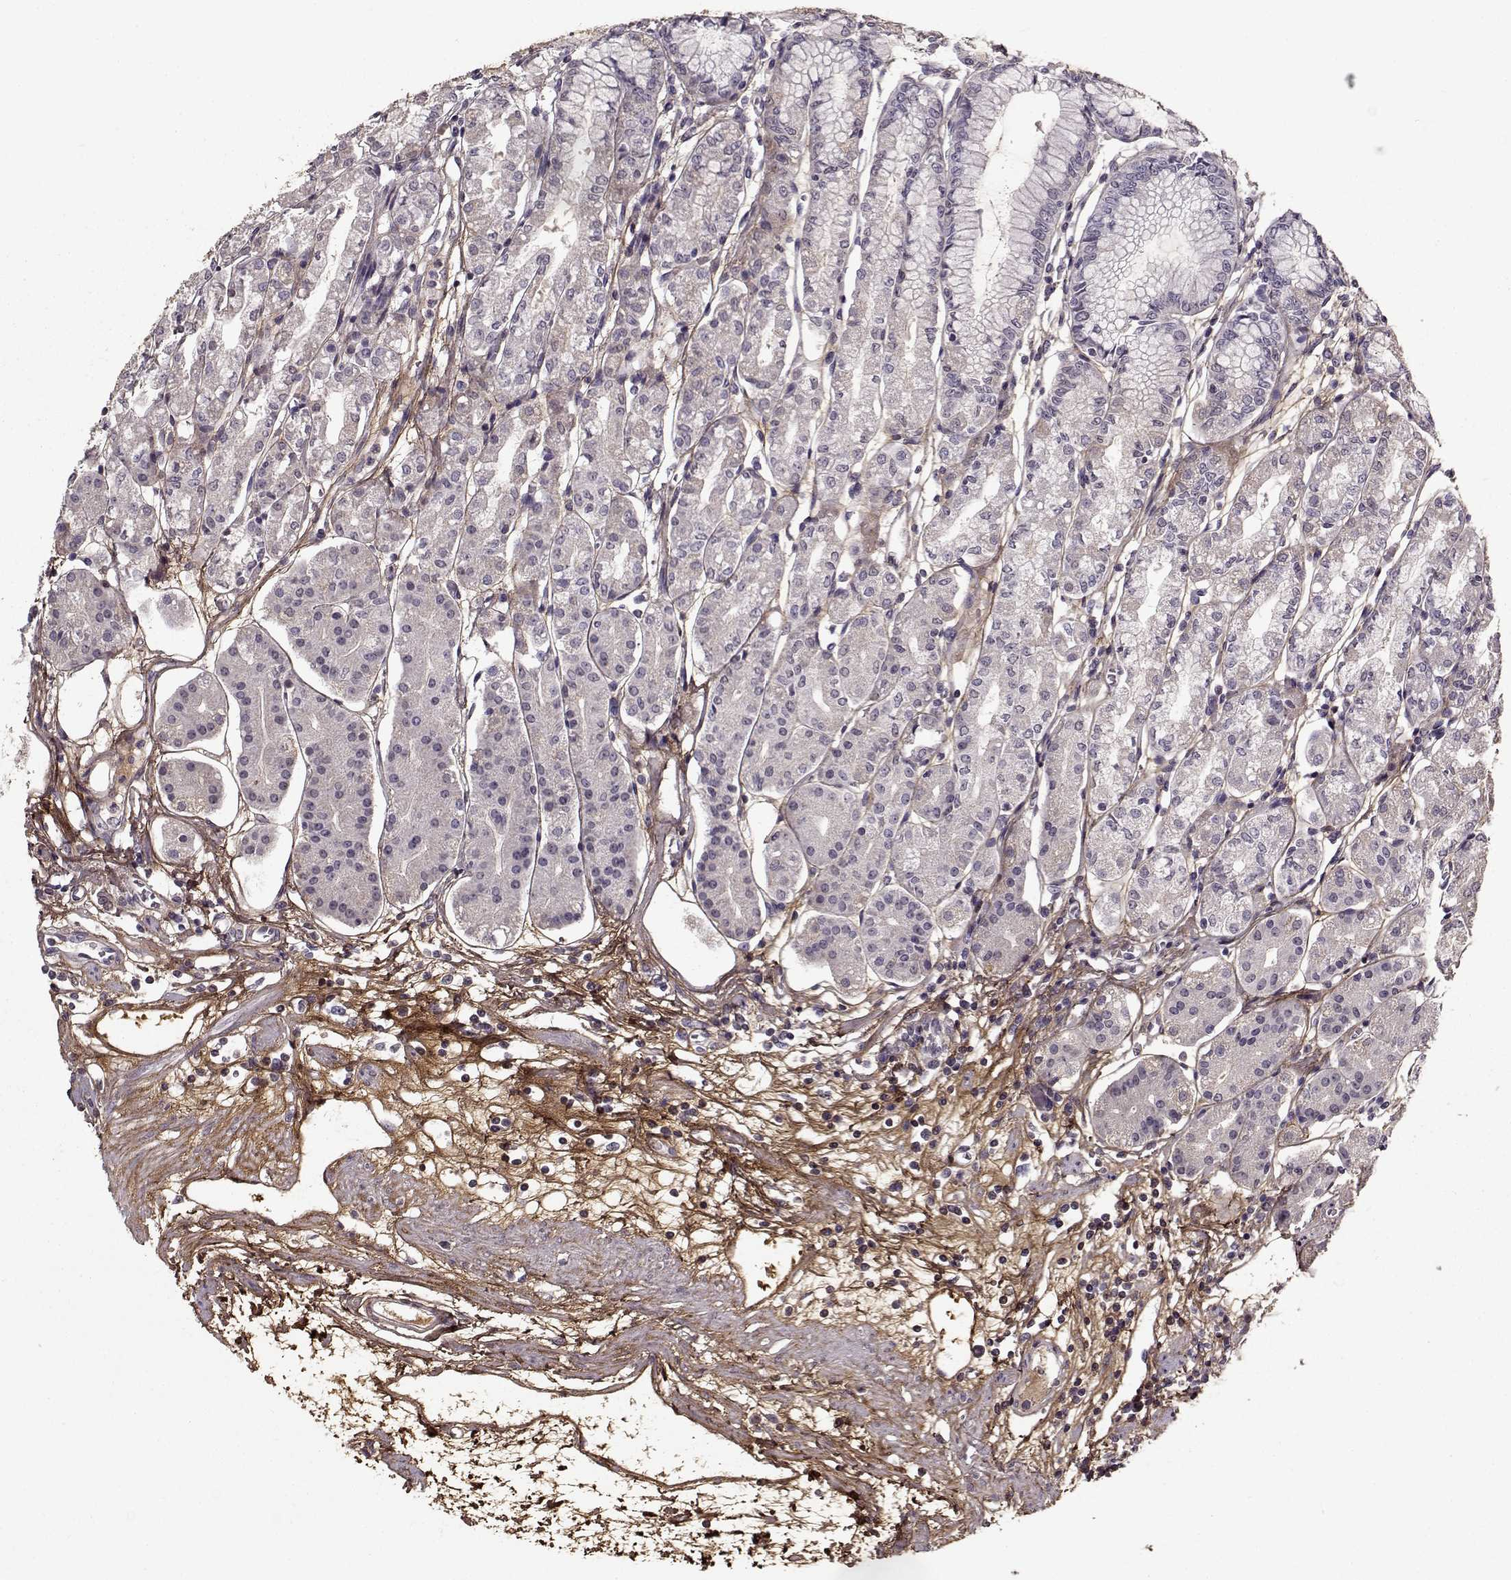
{"staining": {"intensity": "moderate", "quantity": "<25%", "location": "cytoplasmic/membranous"}, "tissue": "stomach", "cell_type": "Glandular cells", "image_type": "normal", "snomed": [{"axis": "morphology", "description": "Normal tissue, NOS"}, {"axis": "topography", "description": "Skeletal muscle"}, {"axis": "topography", "description": "Stomach"}], "caption": "IHC histopathology image of normal stomach stained for a protein (brown), which reveals low levels of moderate cytoplasmic/membranous expression in approximately <25% of glandular cells.", "gene": "LUM", "patient": {"sex": "female", "age": 57}}